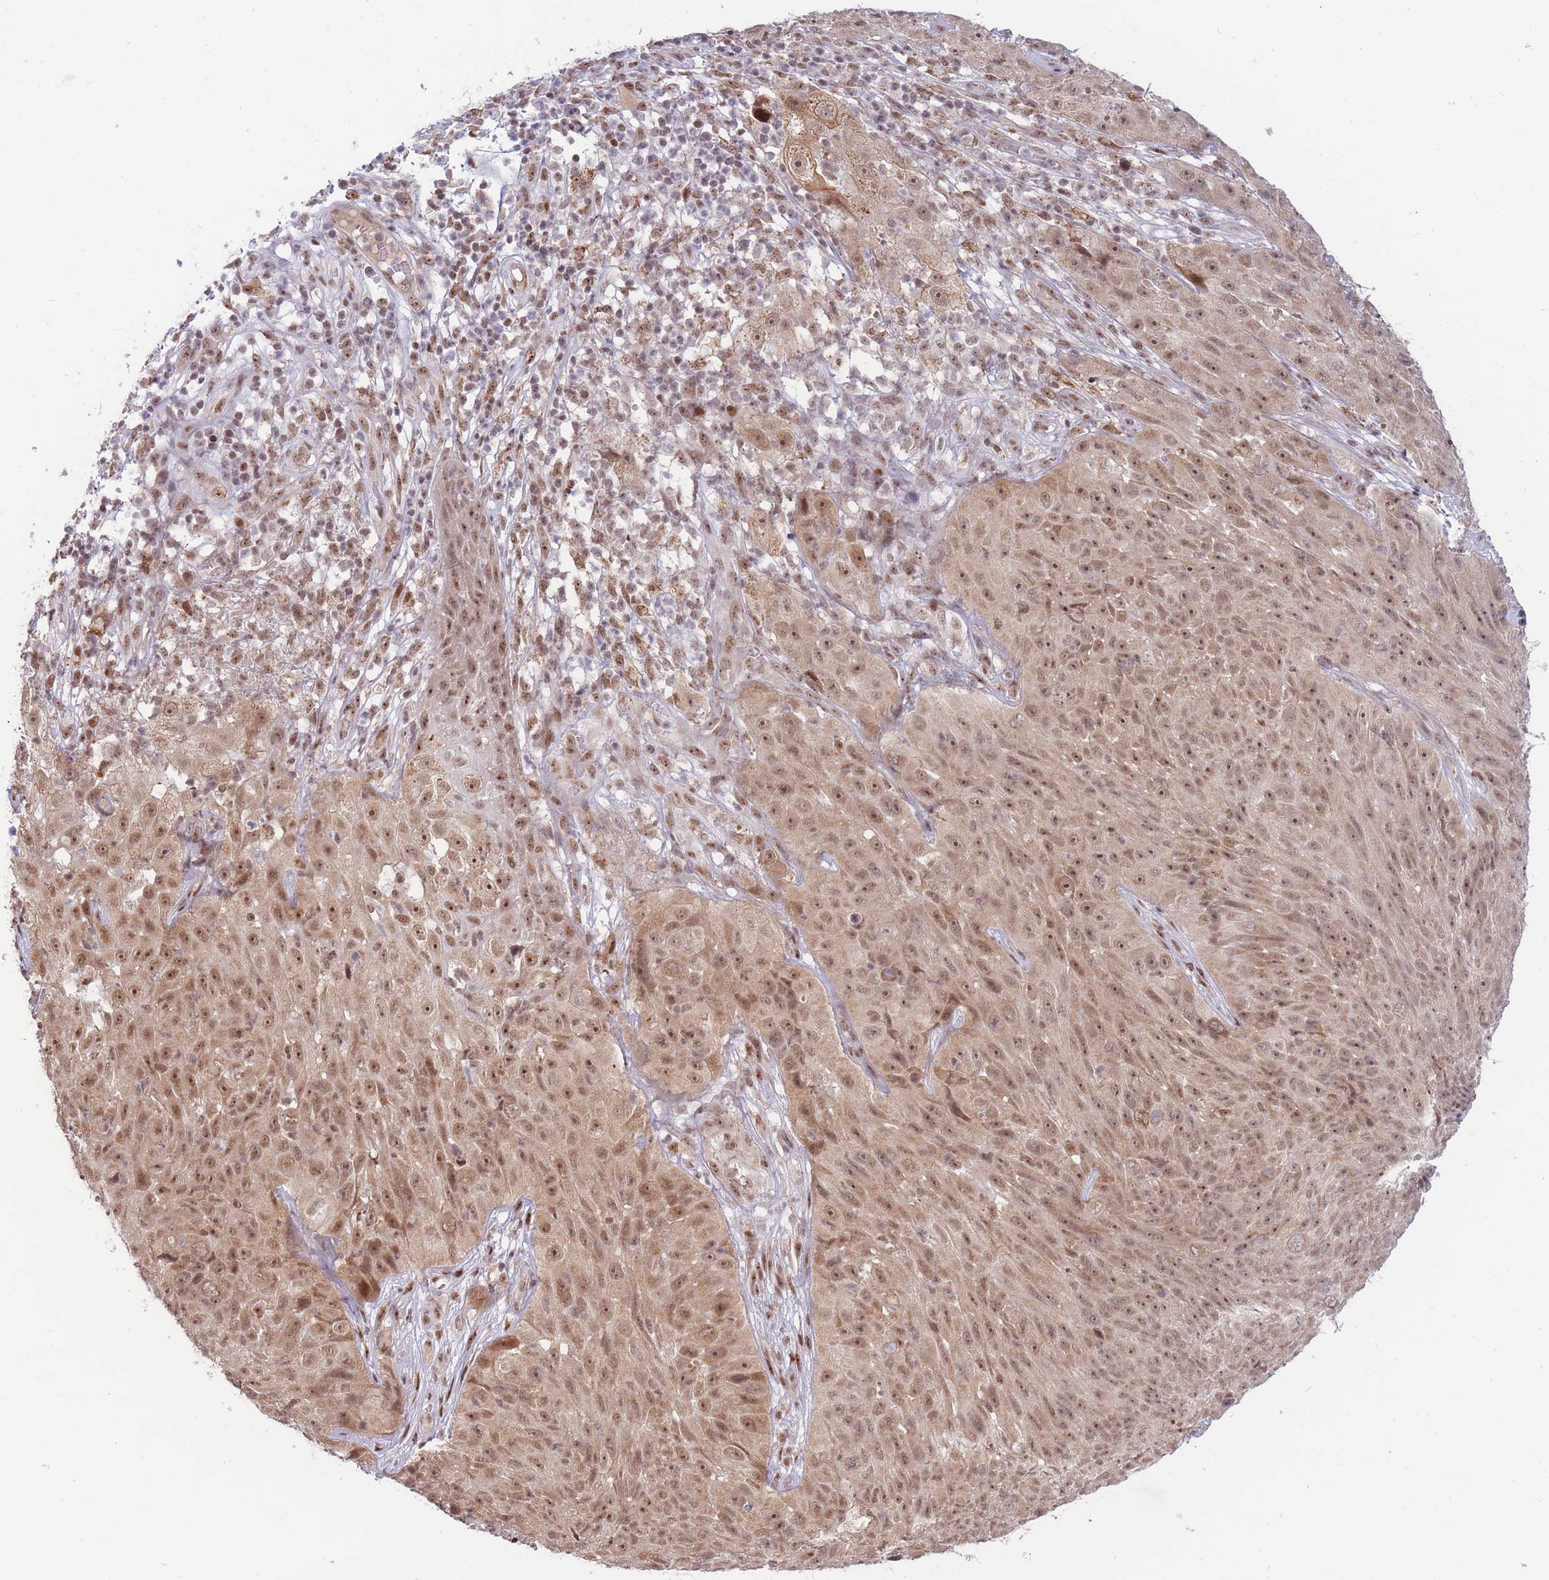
{"staining": {"intensity": "moderate", "quantity": ">75%", "location": "cytoplasmic/membranous,nuclear"}, "tissue": "skin cancer", "cell_type": "Tumor cells", "image_type": "cancer", "snomed": [{"axis": "morphology", "description": "Squamous cell carcinoma, NOS"}, {"axis": "topography", "description": "Skin"}], "caption": "Tumor cells demonstrate moderate cytoplasmic/membranous and nuclear staining in approximately >75% of cells in squamous cell carcinoma (skin). The staining was performed using DAB (3,3'-diaminobenzidine) to visualize the protein expression in brown, while the nuclei were stained in blue with hematoxylin (Magnification: 20x).", "gene": "TARBP2", "patient": {"sex": "female", "age": 87}}